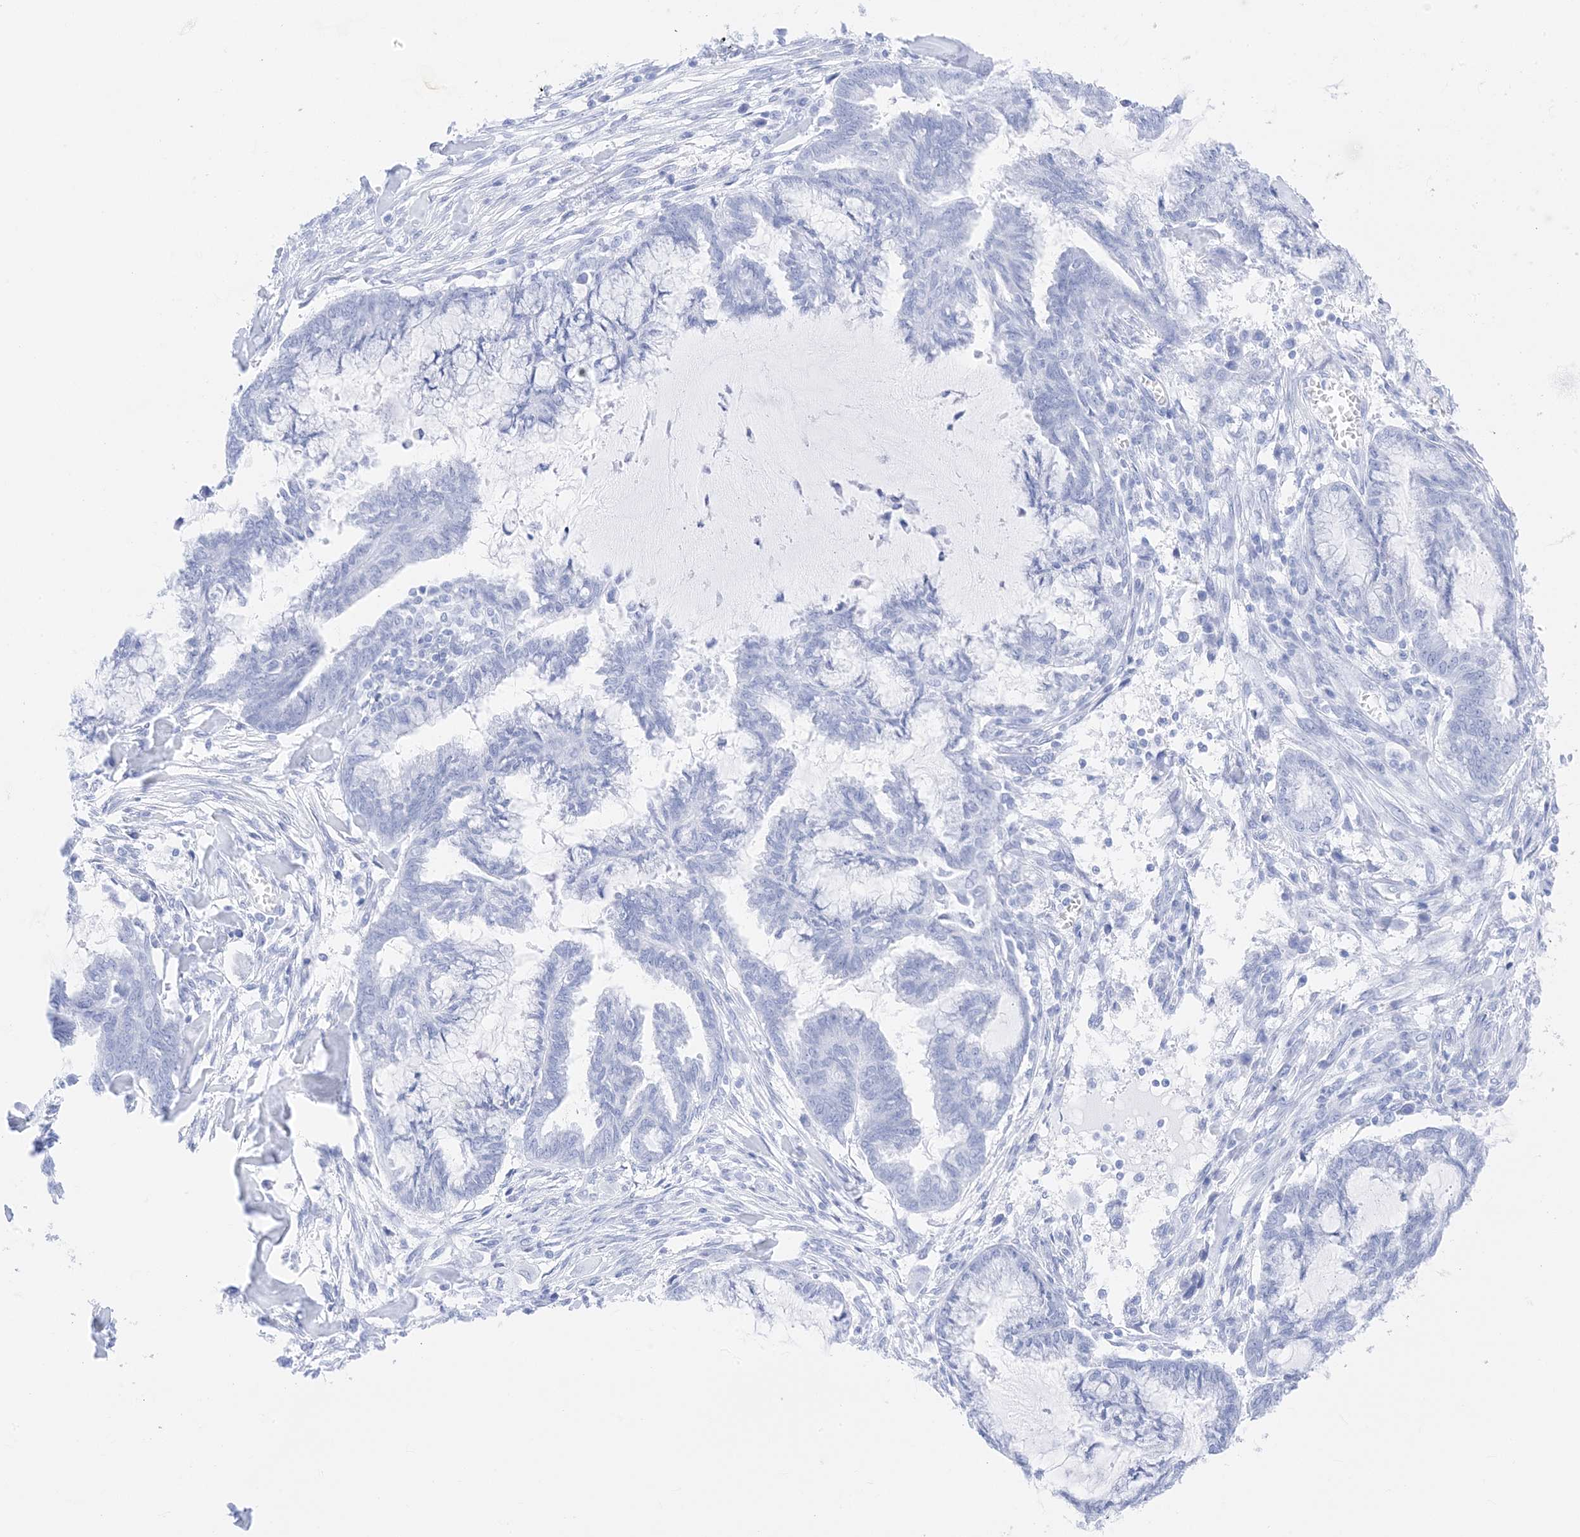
{"staining": {"intensity": "negative", "quantity": "none", "location": "none"}, "tissue": "endometrial cancer", "cell_type": "Tumor cells", "image_type": "cancer", "snomed": [{"axis": "morphology", "description": "Adenocarcinoma, NOS"}, {"axis": "topography", "description": "Endometrium"}], "caption": "Photomicrograph shows no significant protein positivity in tumor cells of endometrial cancer (adenocarcinoma).", "gene": "MUC17", "patient": {"sex": "female", "age": 86}}